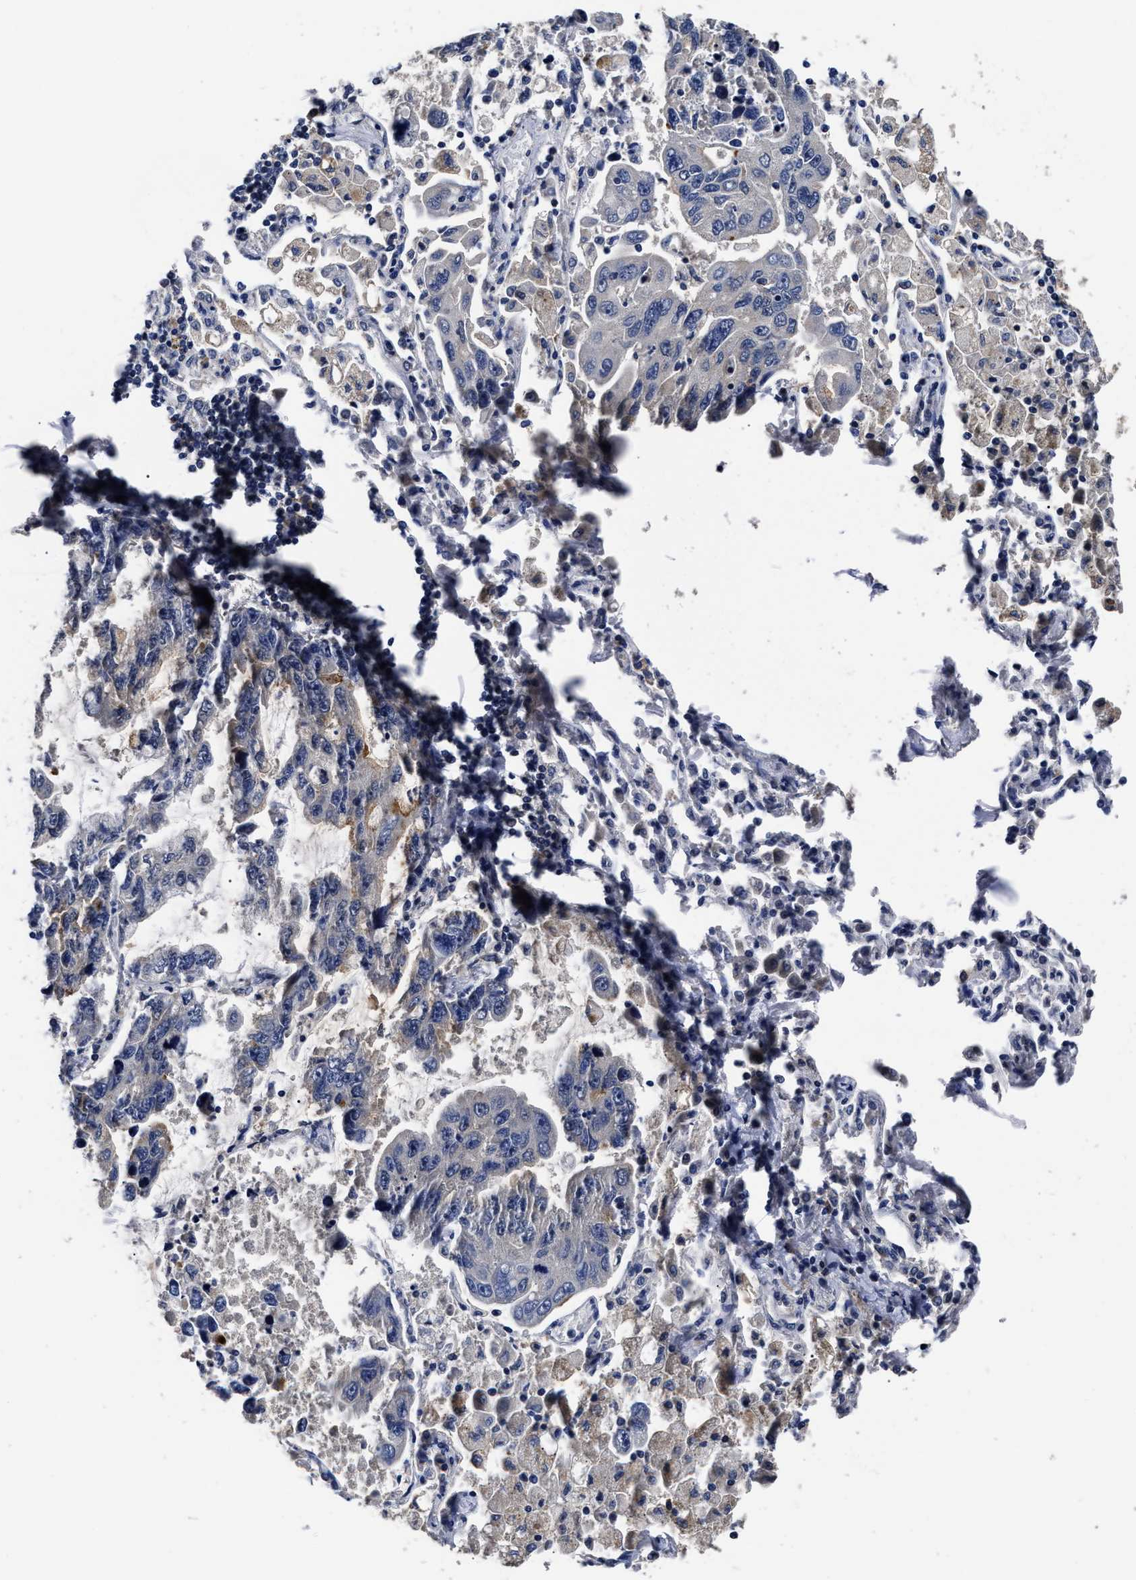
{"staining": {"intensity": "negative", "quantity": "none", "location": "none"}, "tissue": "lung cancer", "cell_type": "Tumor cells", "image_type": "cancer", "snomed": [{"axis": "morphology", "description": "Adenocarcinoma, NOS"}, {"axis": "topography", "description": "Lung"}], "caption": "Protein analysis of lung cancer shows no significant positivity in tumor cells. Nuclei are stained in blue.", "gene": "SOCS5", "patient": {"sex": "male", "age": 64}}